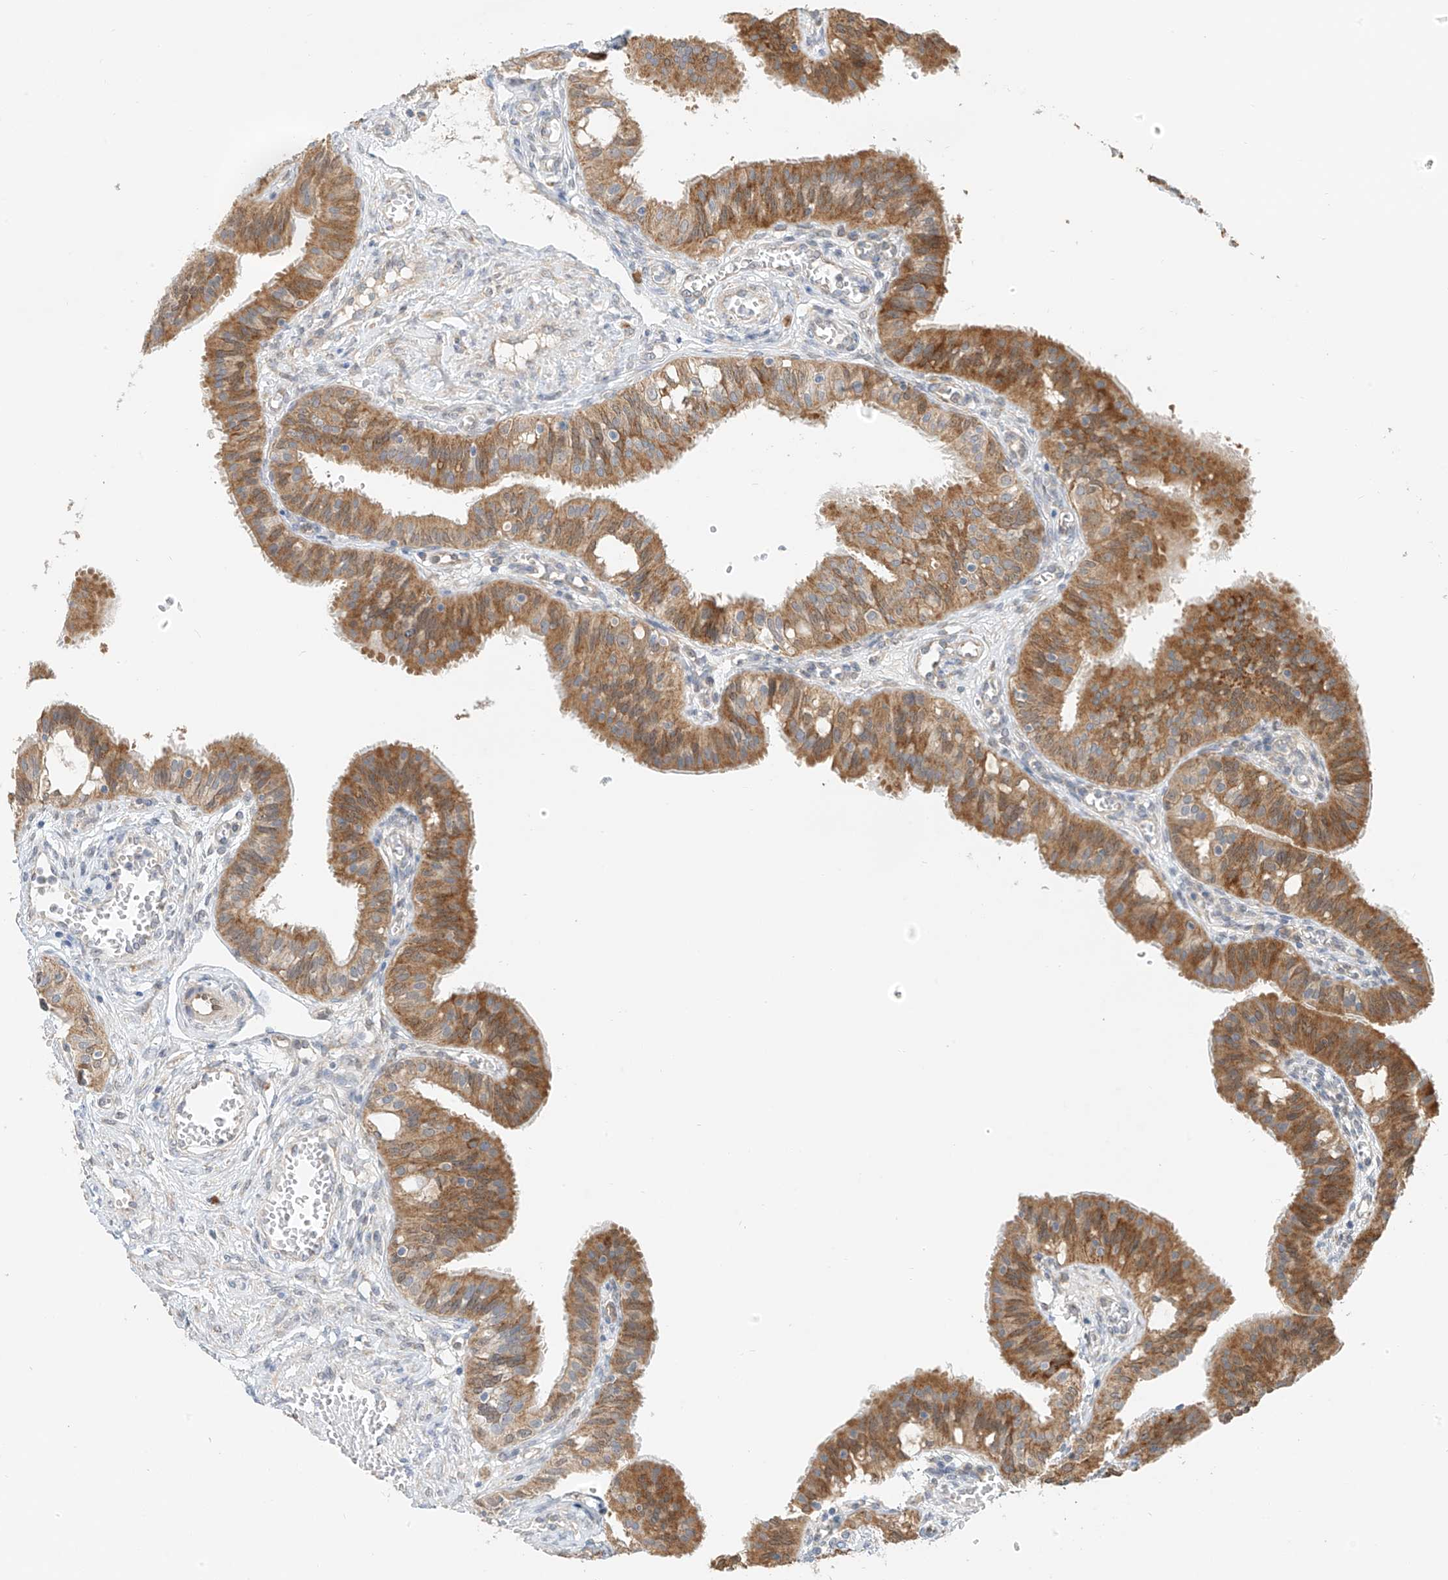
{"staining": {"intensity": "moderate", "quantity": ">75%", "location": "cytoplasmic/membranous"}, "tissue": "fallopian tube", "cell_type": "Glandular cells", "image_type": "normal", "snomed": [{"axis": "morphology", "description": "Normal tissue, NOS"}, {"axis": "topography", "description": "Fallopian tube"}, {"axis": "topography", "description": "Ovary"}], "caption": "Immunohistochemistry image of unremarkable fallopian tube: fallopian tube stained using IHC displays medium levels of moderate protein expression localized specifically in the cytoplasmic/membranous of glandular cells, appearing as a cytoplasmic/membranous brown color.", "gene": "PPA2", "patient": {"sex": "female", "age": 42}}